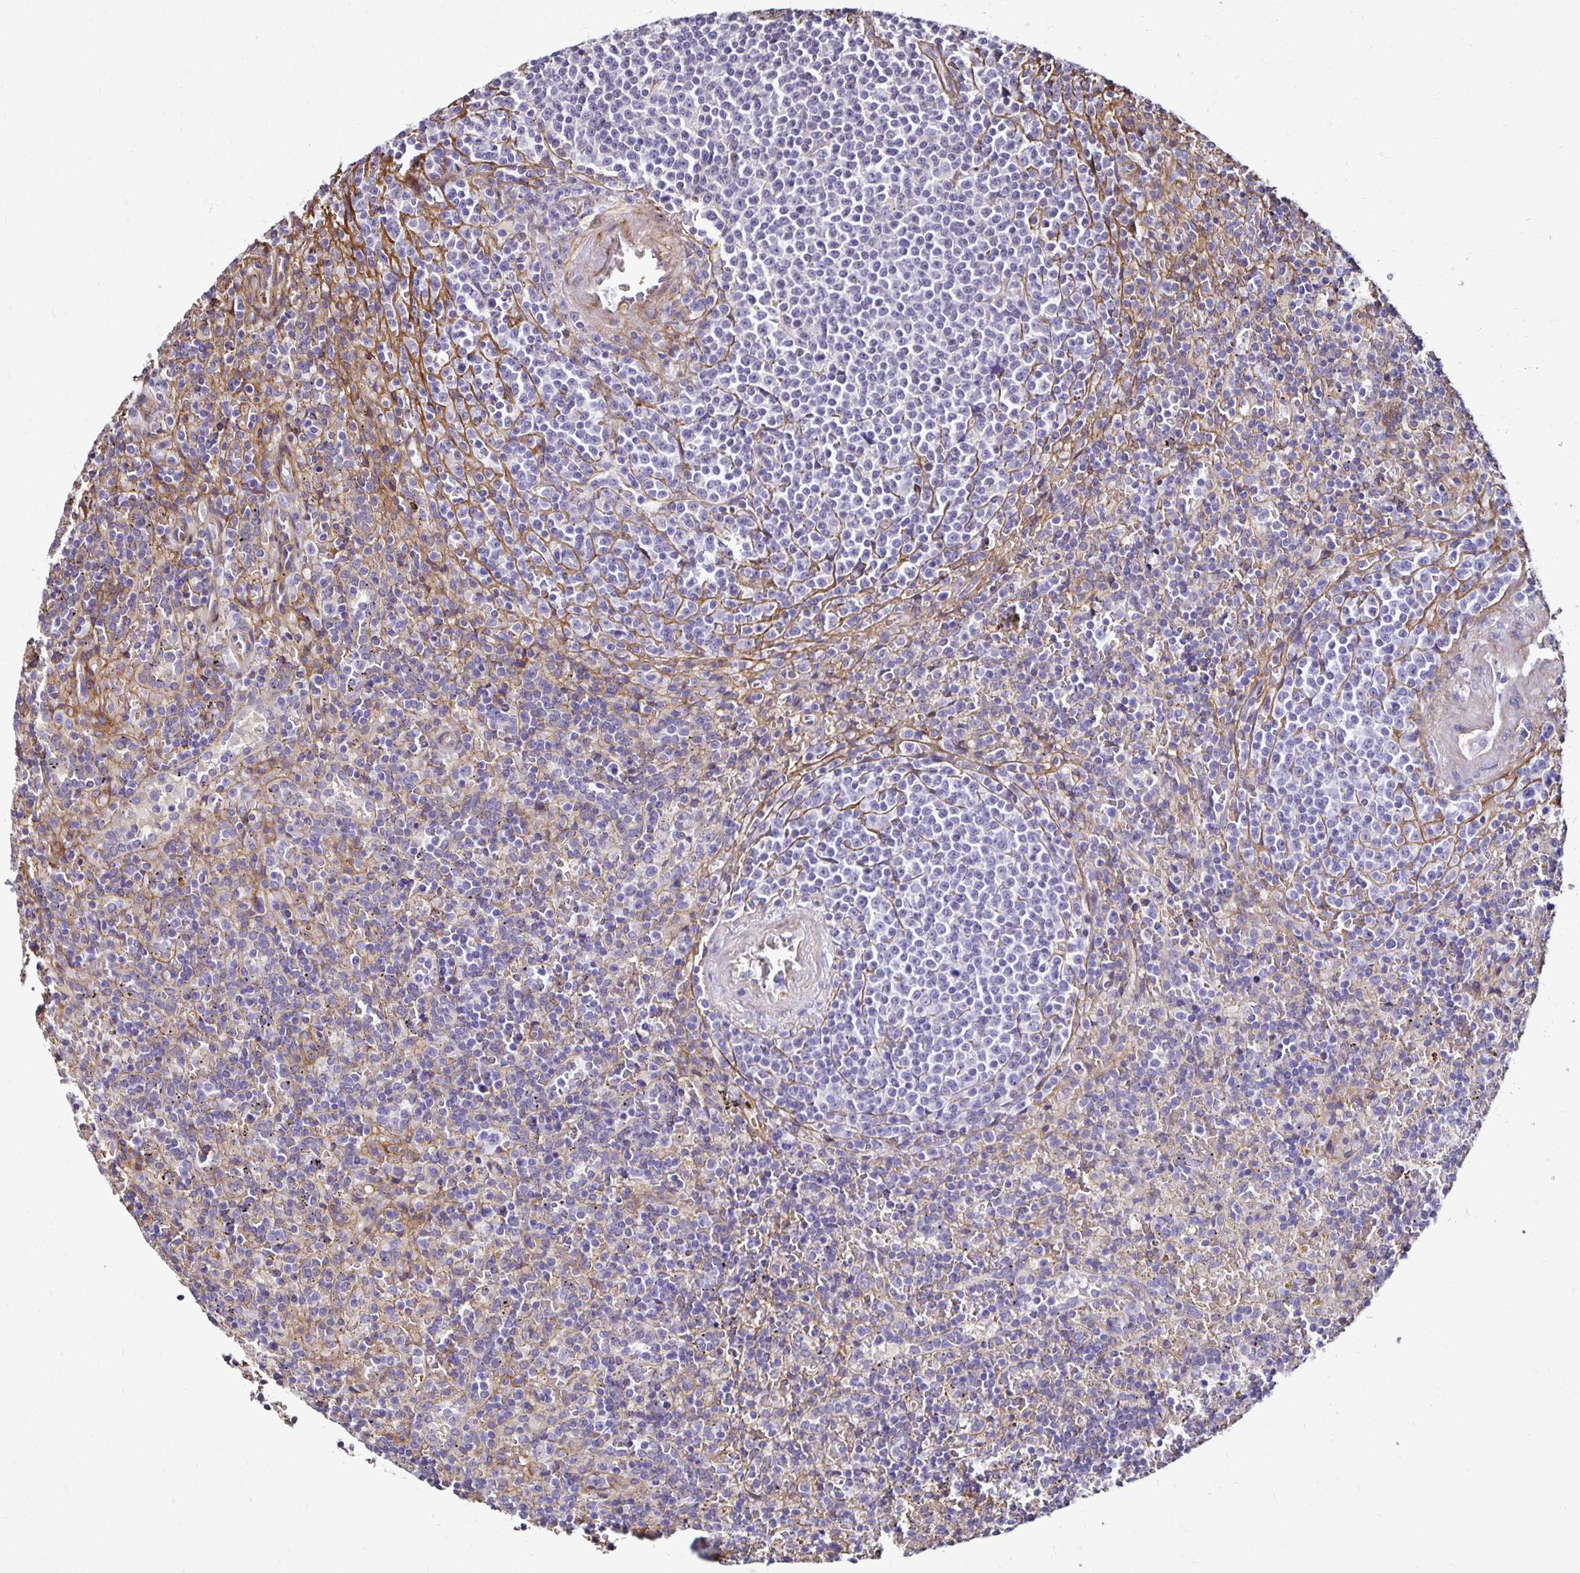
{"staining": {"intensity": "negative", "quantity": "none", "location": "none"}, "tissue": "lymphoma", "cell_type": "Tumor cells", "image_type": "cancer", "snomed": [{"axis": "morphology", "description": "Malignant lymphoma, non-Hodgkin's type, Low grade"}, {"axis": "topography", "description": "Spleen"}], "caption": "This is an immunohistochemistry (IHC) micrograph of human lymphoma. There is no positivity in tumor cells.", "gene": "ITGB1", "patient": {"sex": "male", "age": 67}}